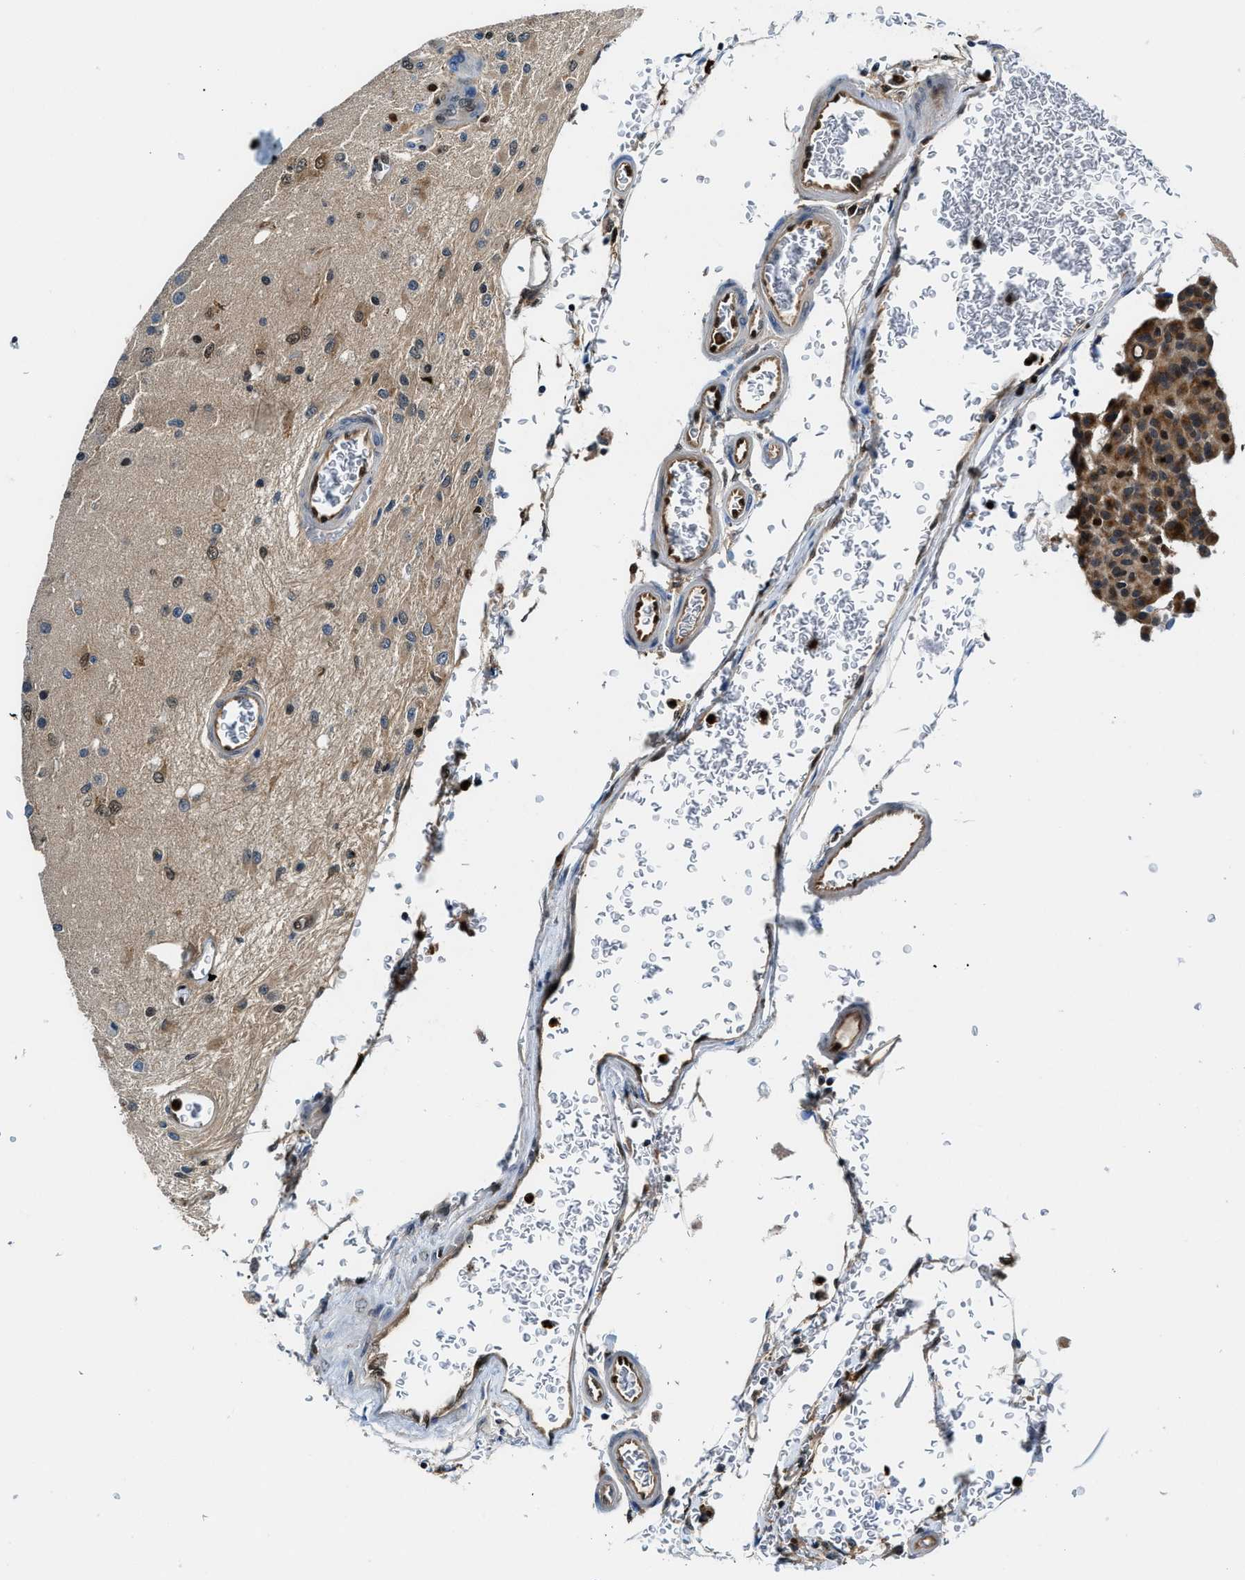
{"staining": {"intensity": "weak", "quantity": "25%-75%", "location": "nuclear"}, "tissue": "glioma", "cell_type": "Tumor cells", "image_type": "cancer", "snomed": [{"axis": "morphology", "description": "Normal tissue, NOS"}, {"axis": "morphology", "description": "Glioma, malignant, High grade"}, {"axis": "topography", "description": "Cerebral cortex"}], "caption": "Human glioma stained with a protein marker exhibits weak staining in tumor cells.", "gene": "LTA4H", "patient": {"sex": "male", "age": 77}}